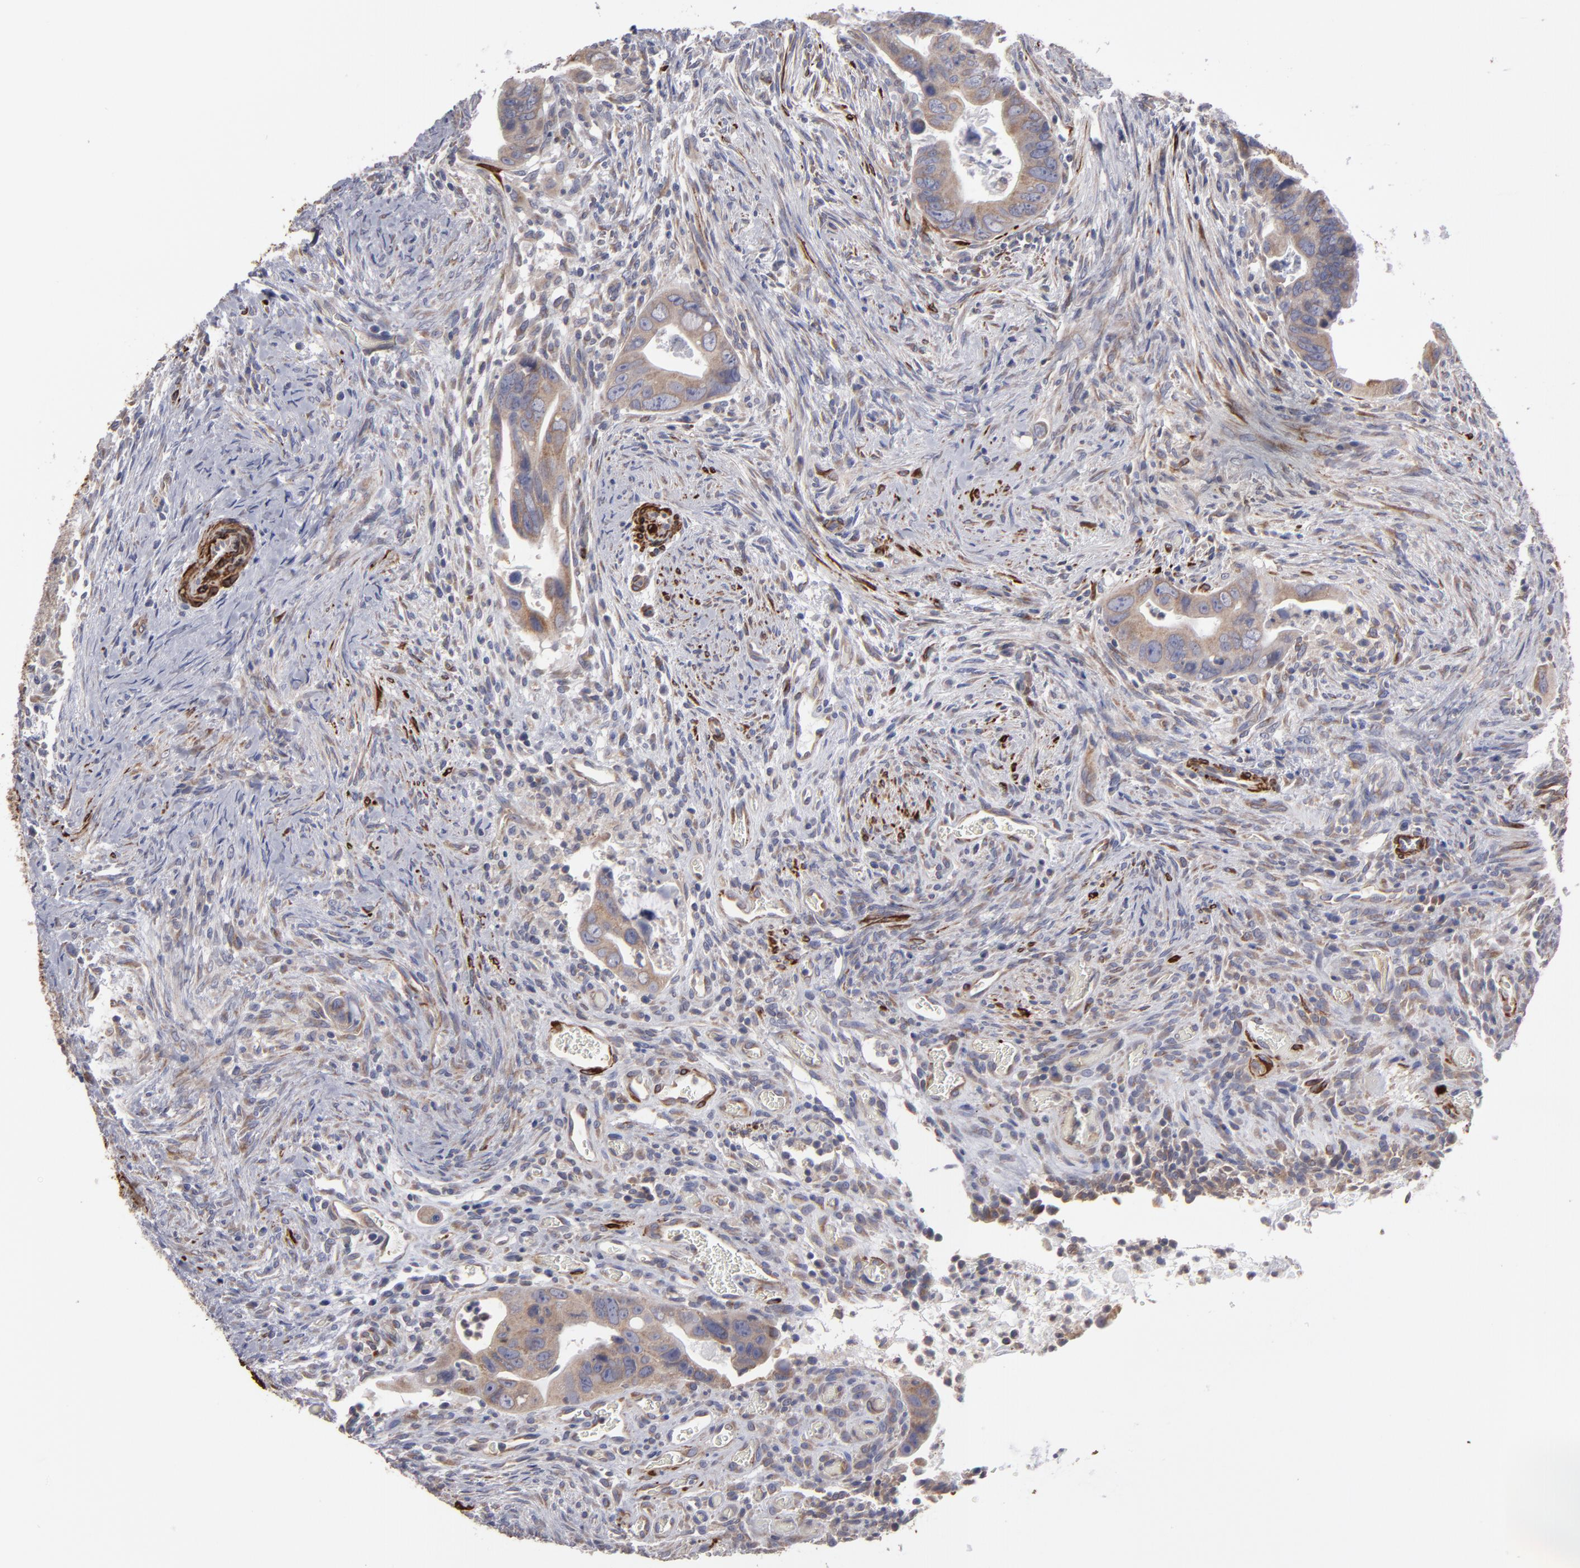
{"staining": {"intensity": "weak", "quantity": ">75%", "location": "cytoplasmic/membranous"}, "tissue": "colorectal cancer", "cell_type": "Tumor cells", "image_type": "cancer", "snomed": [{"axis": "morphology", "description": "Adenocarcinoma, NOS"}, {"axis": "topography", "description": "Rectum"}], "caption": "Immunohistochemistry (IHC) (DAB (3,3'-diaminobenzidine)) staining of human colorectal adenocarcinoma displays weak cytoplasmic/membranous protein expression in about >75% of tumor cells. (IHC, brightfield microscopy, high magnification).", "gene": "SLMAP", "patient": {"sex": "male", "age": 53}}